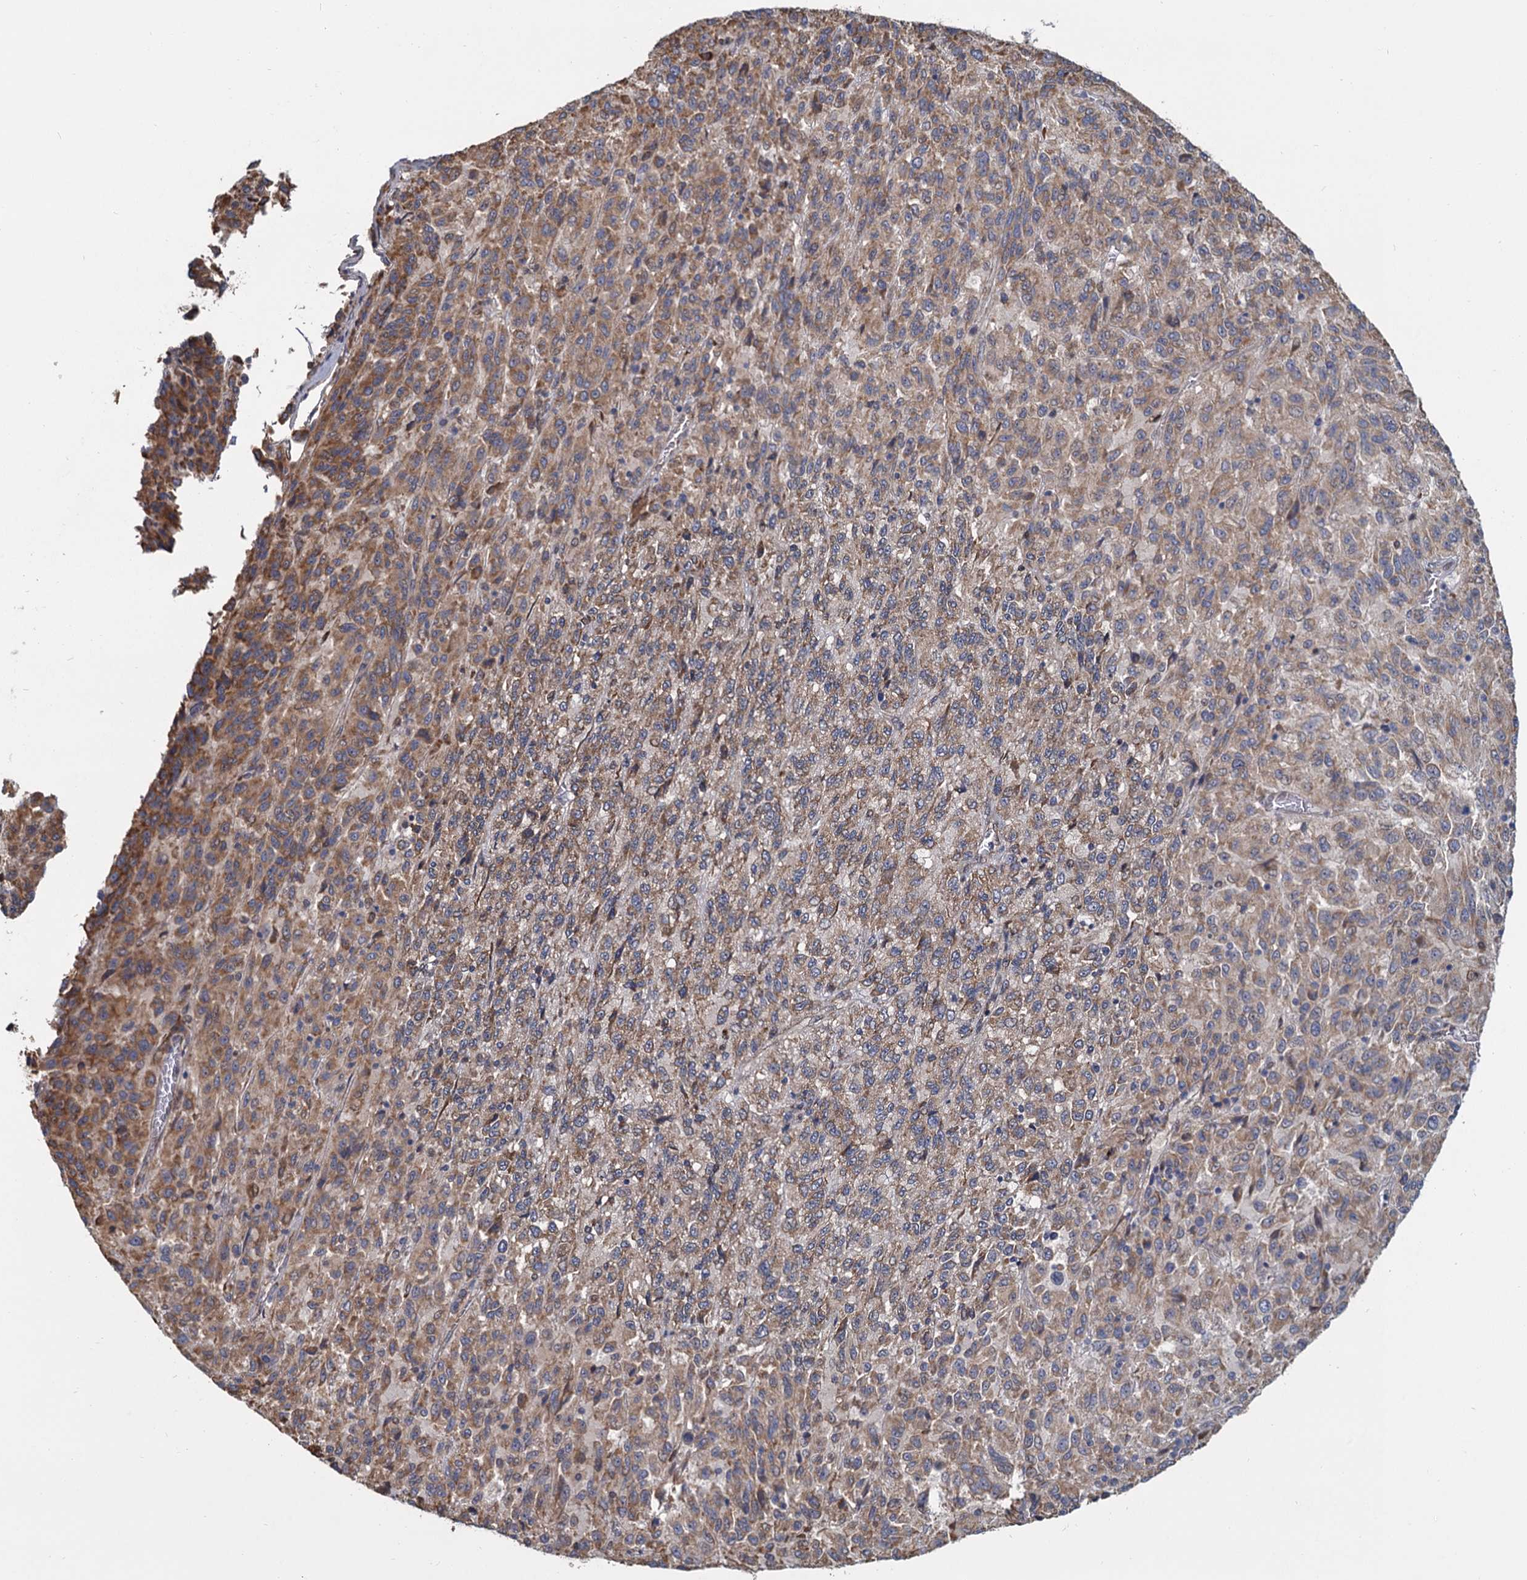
{"staining": {"intensity": "moderate", "quantity": ">75%", "location": "cytoplasmic/membranous"}, "tissue": "melanoma", "cell_type": "Tumor cells", "image_type": "cancer", "snomed": [{"axis": "morphology", "description": "Malignant melanoma, Metastatic site"}, {"axis": "topography", "description": "Lung"}], "caption": "High-magnification brightfield microscopy of melanoma stained with DAB (brown) and counterstained with hematoxylin (blue). tumor cells exhibit moderate cytoplasmic/membranous expression is present in approximately>75% of cells.", "gene": "LRRC51", "patient": {"sex": "male", "age": 64}}